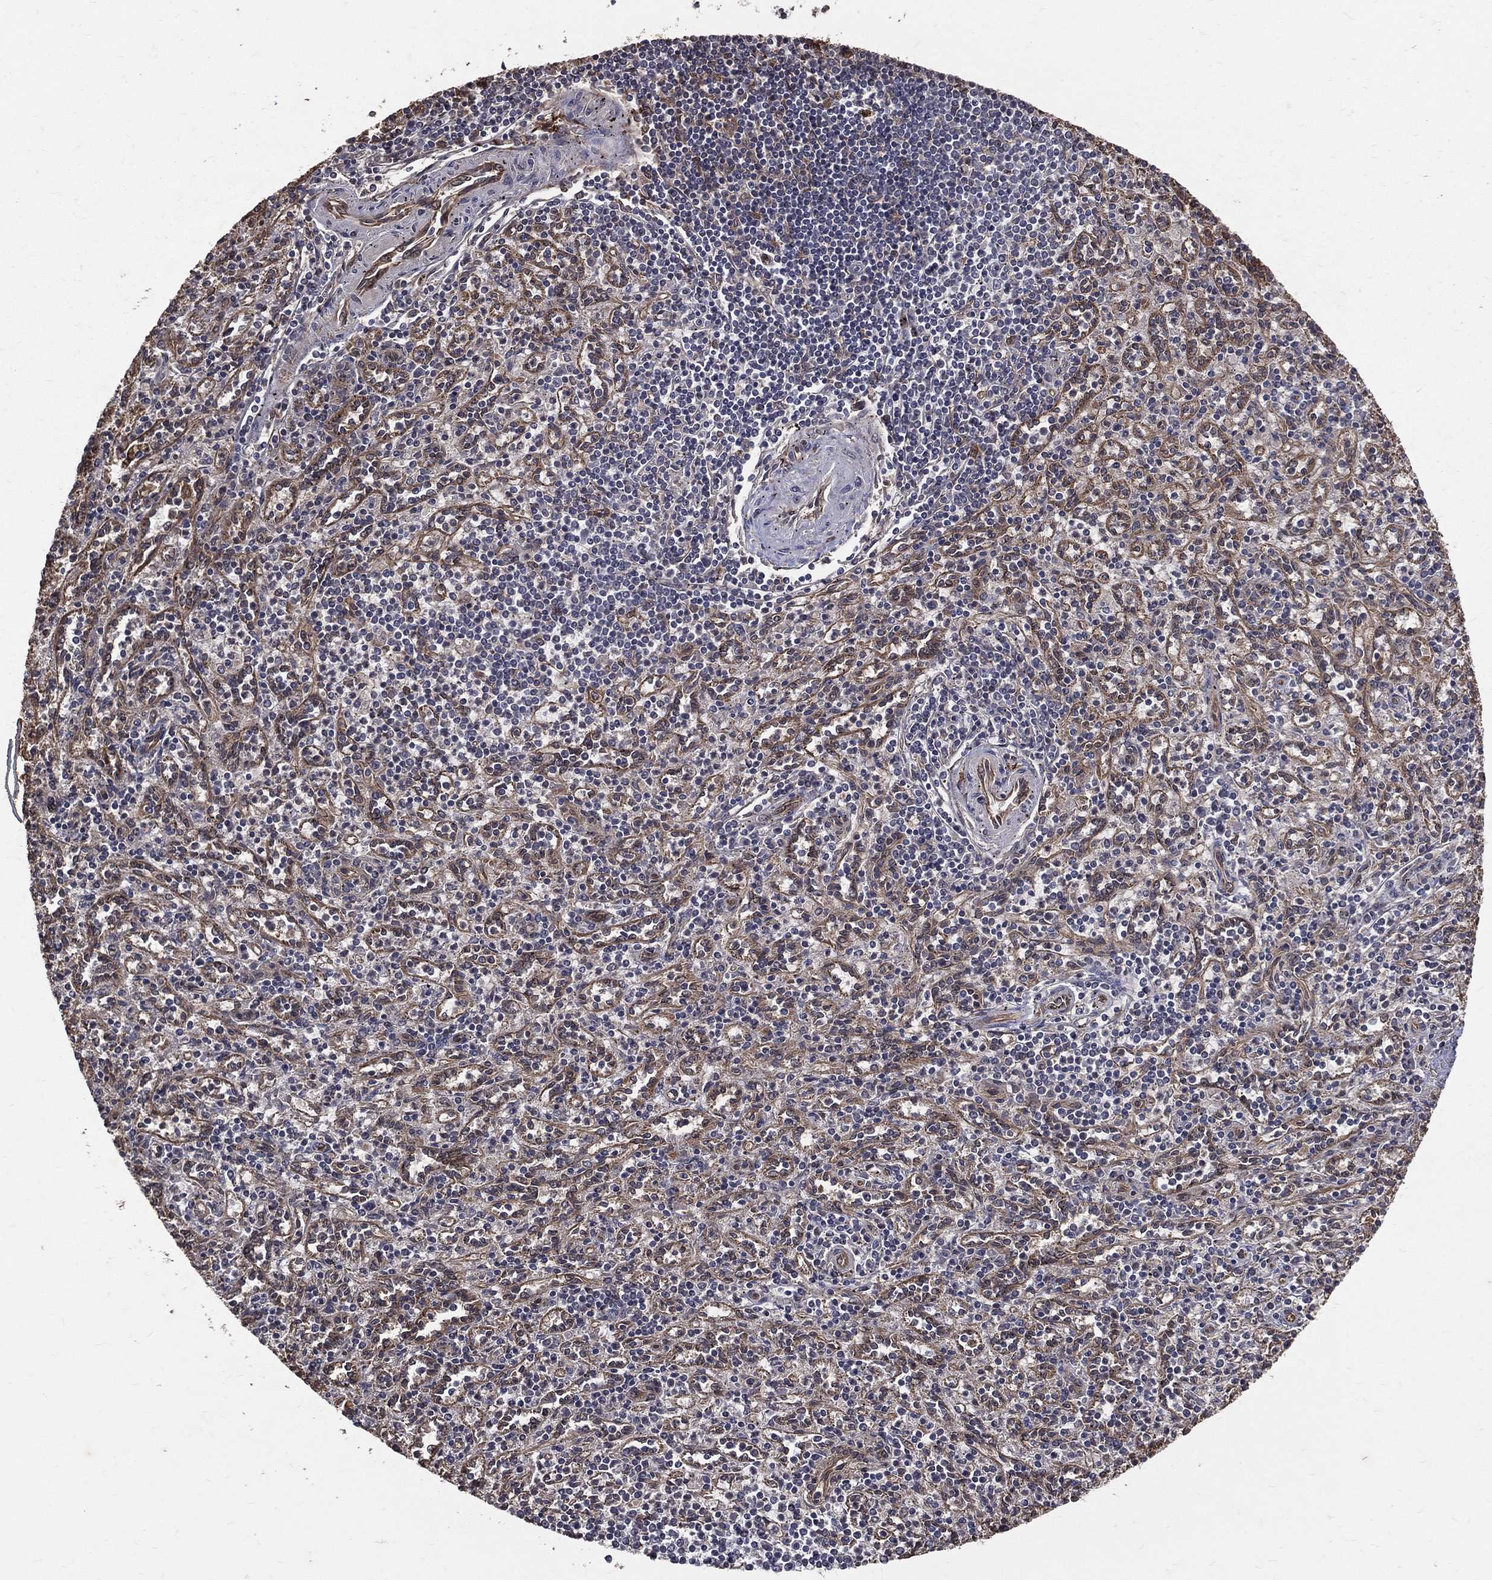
{"staining": {"intensity": "negative", "quantity": "none", "location": "none"}, "tissue": "spleen", "cell_type": "Cells in red pulp", "image_type": "normal", "snomed": [{"axis": "morphology", "description": "Normal tissue, NOS"}, {"axis": "topography", "description": "Spleen"}], "caption": "Immunohistochemistry (IHC) photomicrograph of normal human spleen stained for a protein (brown), which demonstrates no positivity in cells in red pulp.", "gene": "DPYSL2", "patient": {"sex": "male", "age": 69}}